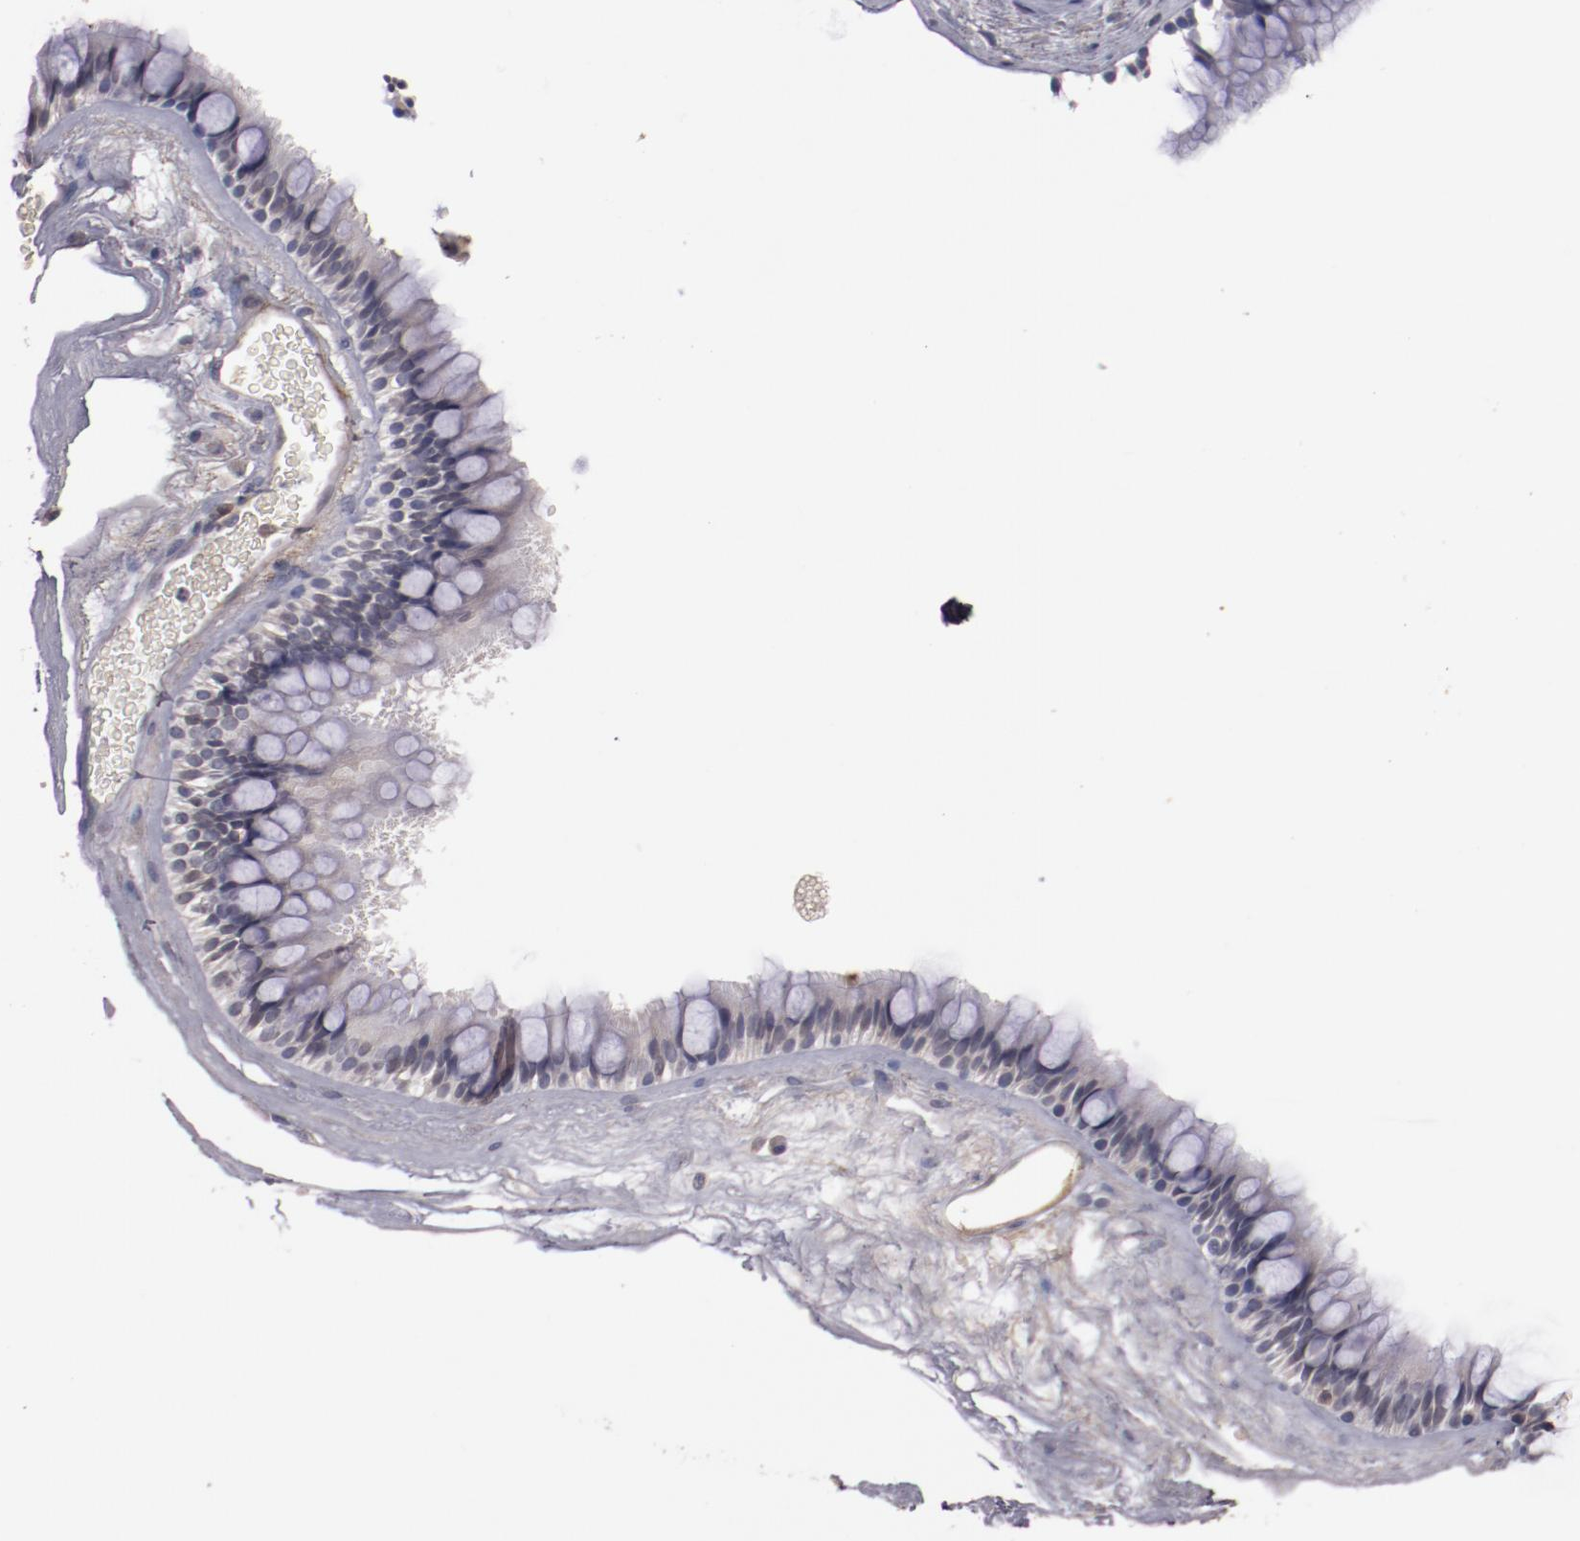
{"staining": {"intensity": "negative", "quantity": "none", "location": "none"}, "tissue": "nasopharynx", "cell_type": "Respiratory epithelial cells", "image_type": "normal", "snomed": [{"axis": "morphology", "description": "Normal tissue, NOS"}, {"axis": "morphology", "description": "Inflammation, NOS"}, {"axis": "topography", "description": "Nasopharynx"}], "caption": "A histopathology image of nasopharynx stained for a protein reveals no brown staining in respiratory epithelial cells. Brightfield microscopy of IHC stained with DAB (brown) and hematoxylin (blue), captured at high magnification.", "gene": "MBL2", "patient": {"sex": "male", "age": 48}}